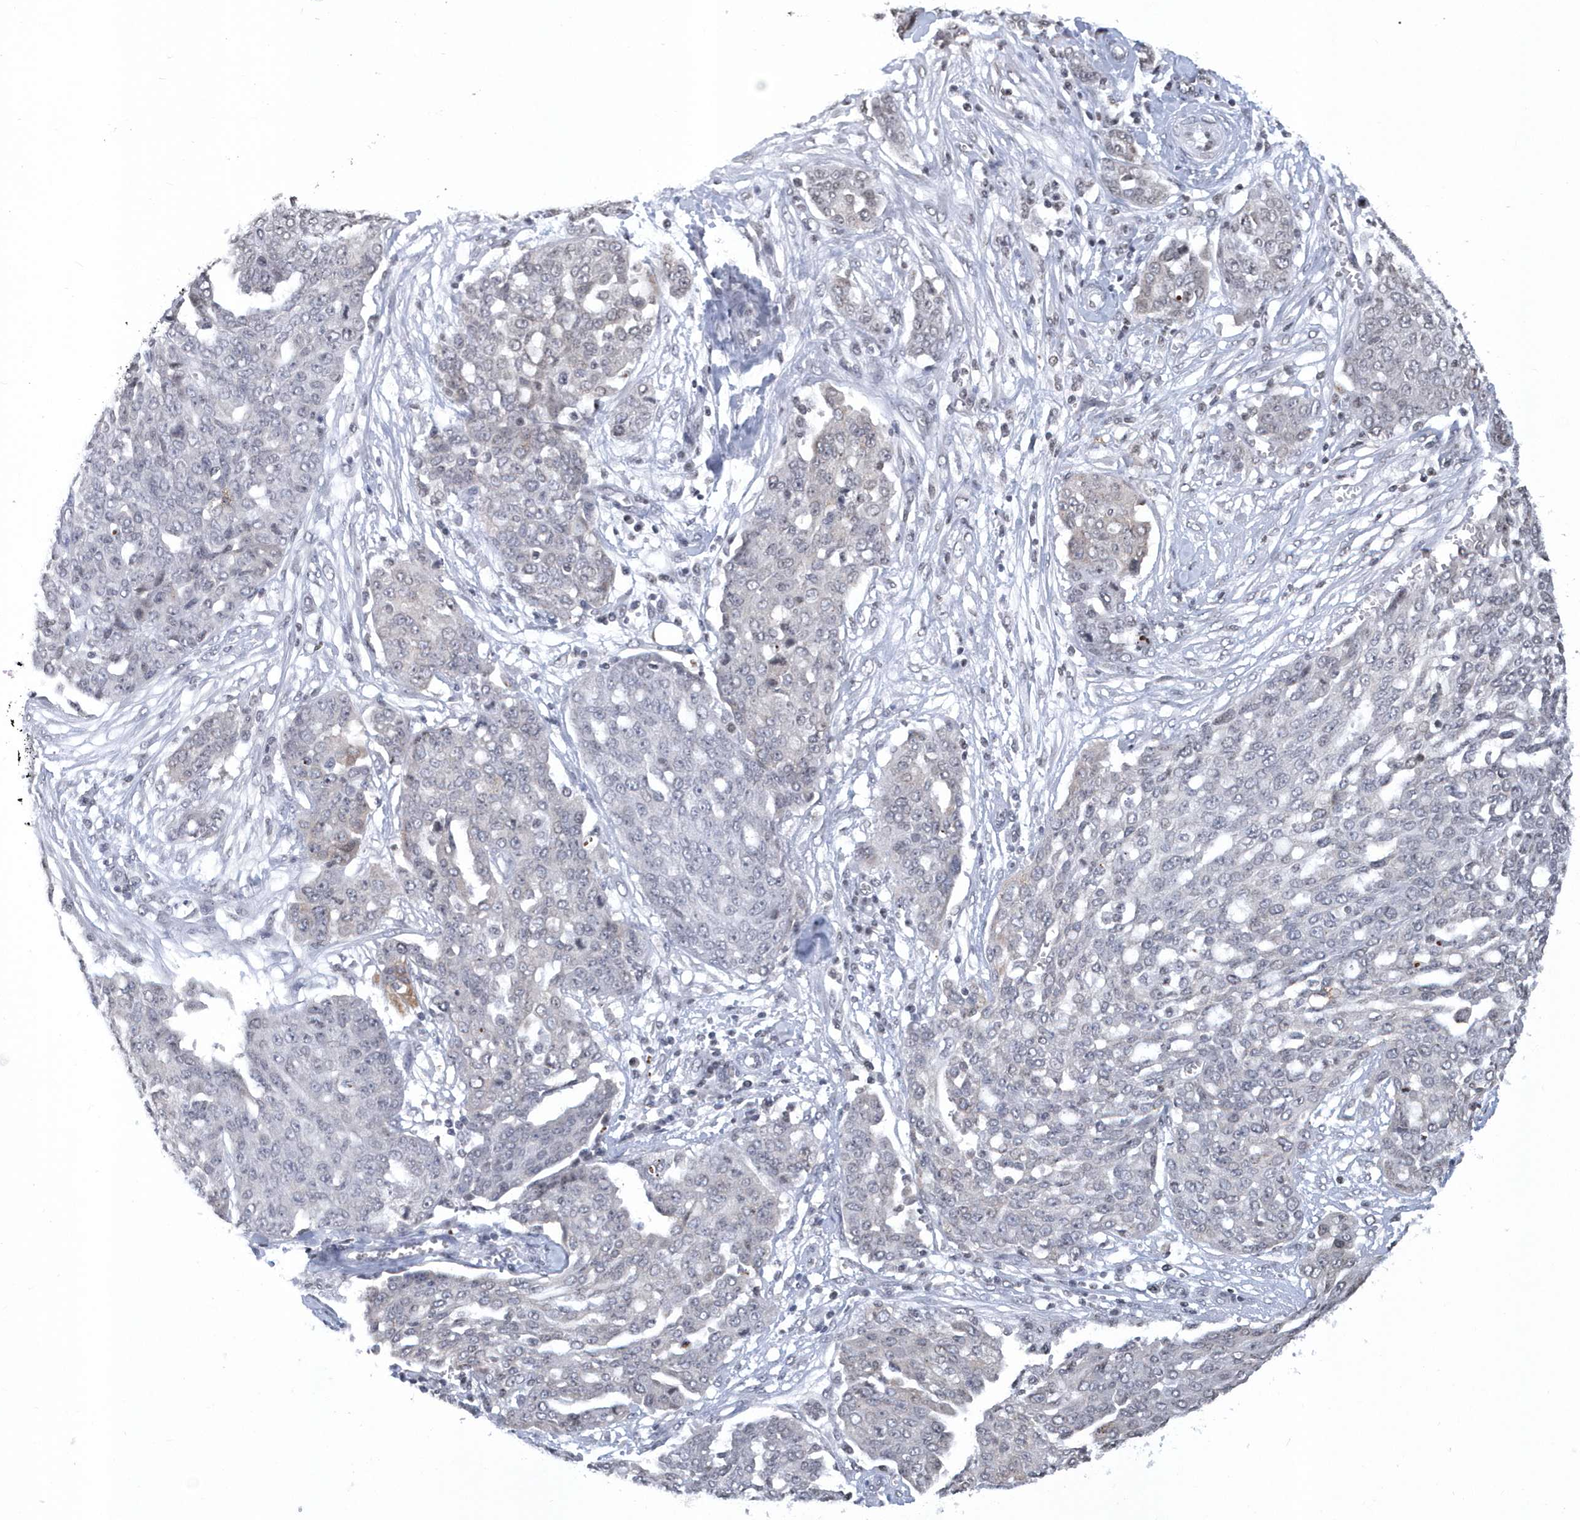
{"staining": {"intensity": "negative", "quantity": "none", "location": "none"}, "tissue": "ovarian cancer", "cell_type": "Tumor cells", "image_type": "cancer", "snomed": [{"axis": "morphology", "description": "Cystadenocarcinoma, serous, NOS"}, {"axis": "topography", "description": "Soft tissue"}, {"axis": "topography", "description": "Ovary"}], "caption": "Tumor cells are negative for protein expression in human ovarian cancer (serous cystadenocarcinoma). (DAB immunohistochemistry visualized using brightfield microscopy, high magnification).", "gene": "VWA5B2", "patient": {"sex": "female", "age": 57}}